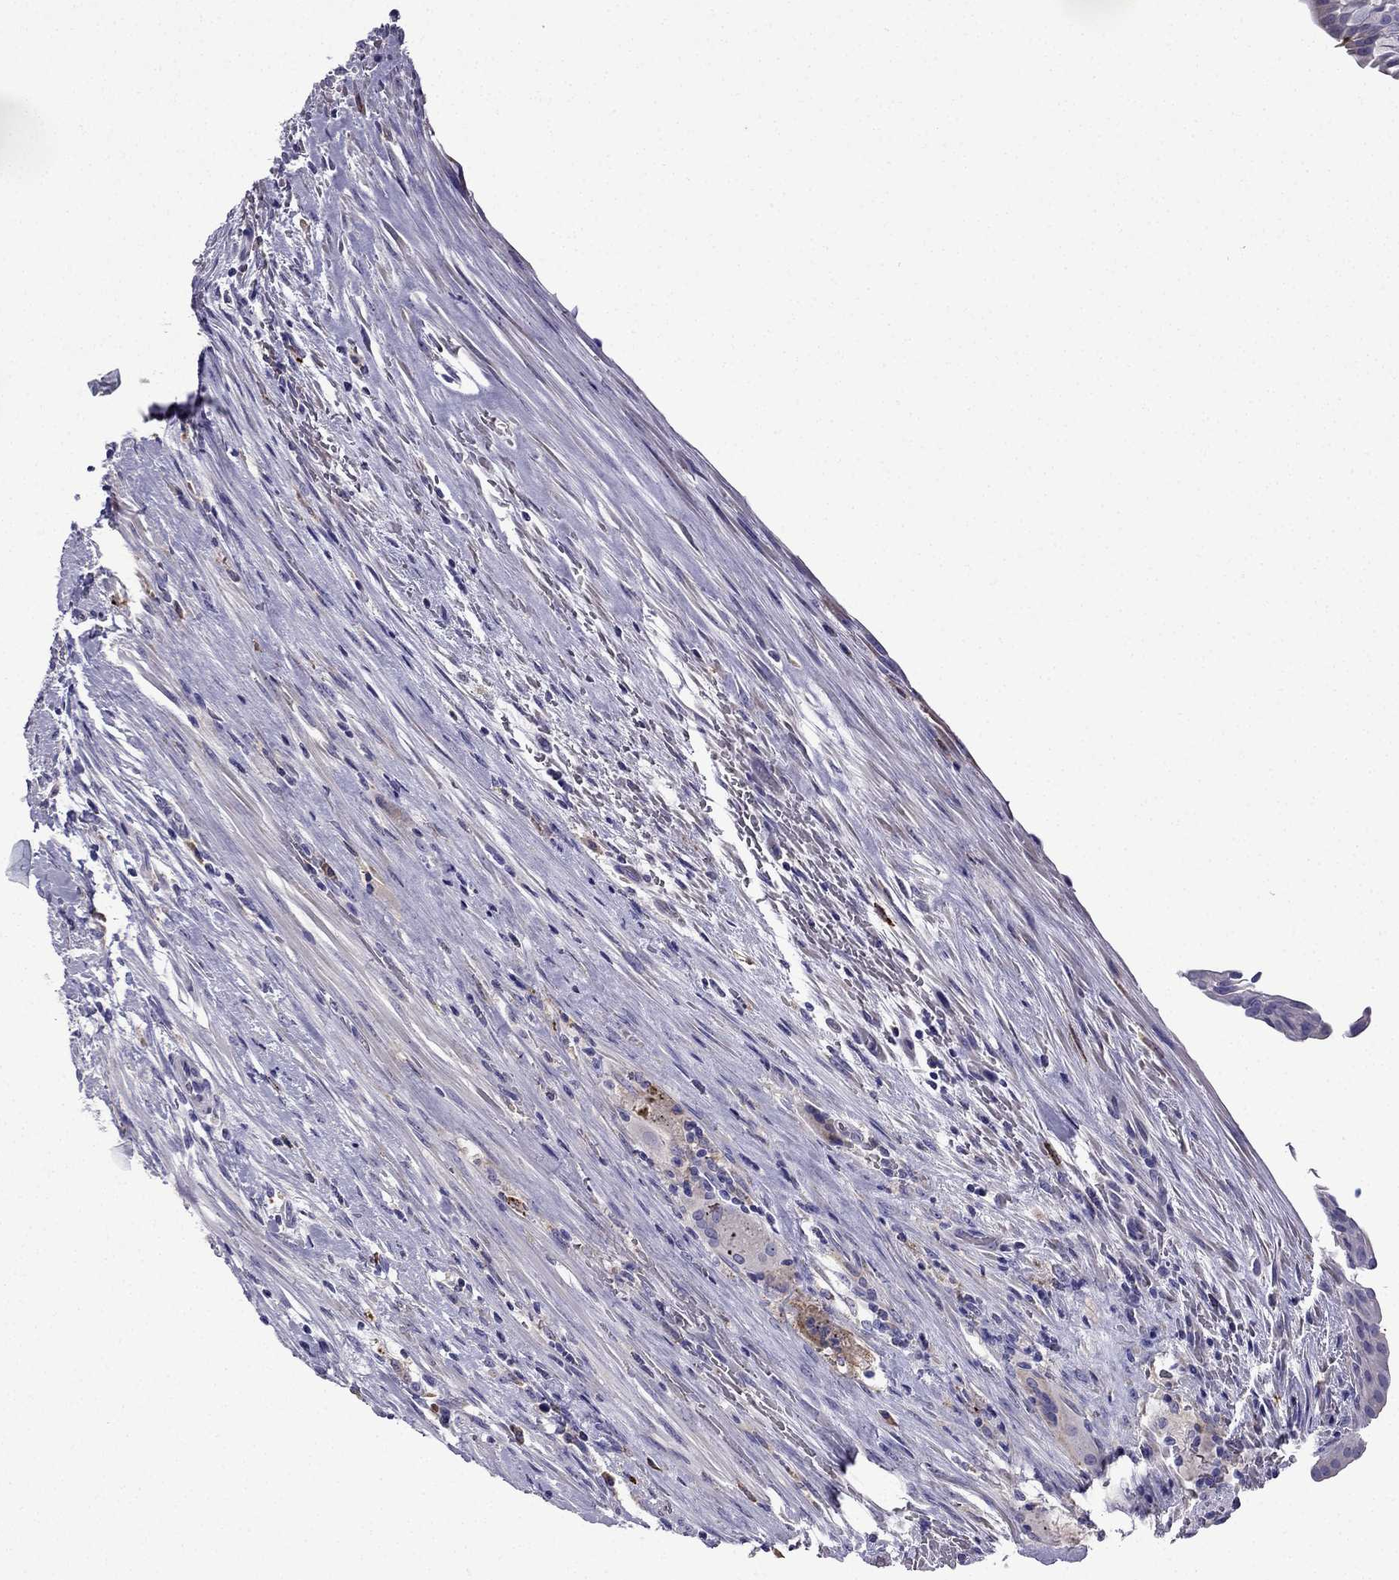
{"staining": {"intensity": "negative", "quantity": "none", "location": "none"}, "tissue": "urothelial cancer", "cell_type": "Tumor cells", "image_type": "cancer", "snomed": [{"axis": "morphology", "description": "Urothelial carcinoma, NOS"}, {"axis": "topography", "description": "Urinary bladder"}], "caption": "Tumor cells are negative for protein expression in human urothelial cancer.", "gene": "TSSK4", "patient": {"sex": "male", "age": 62}}